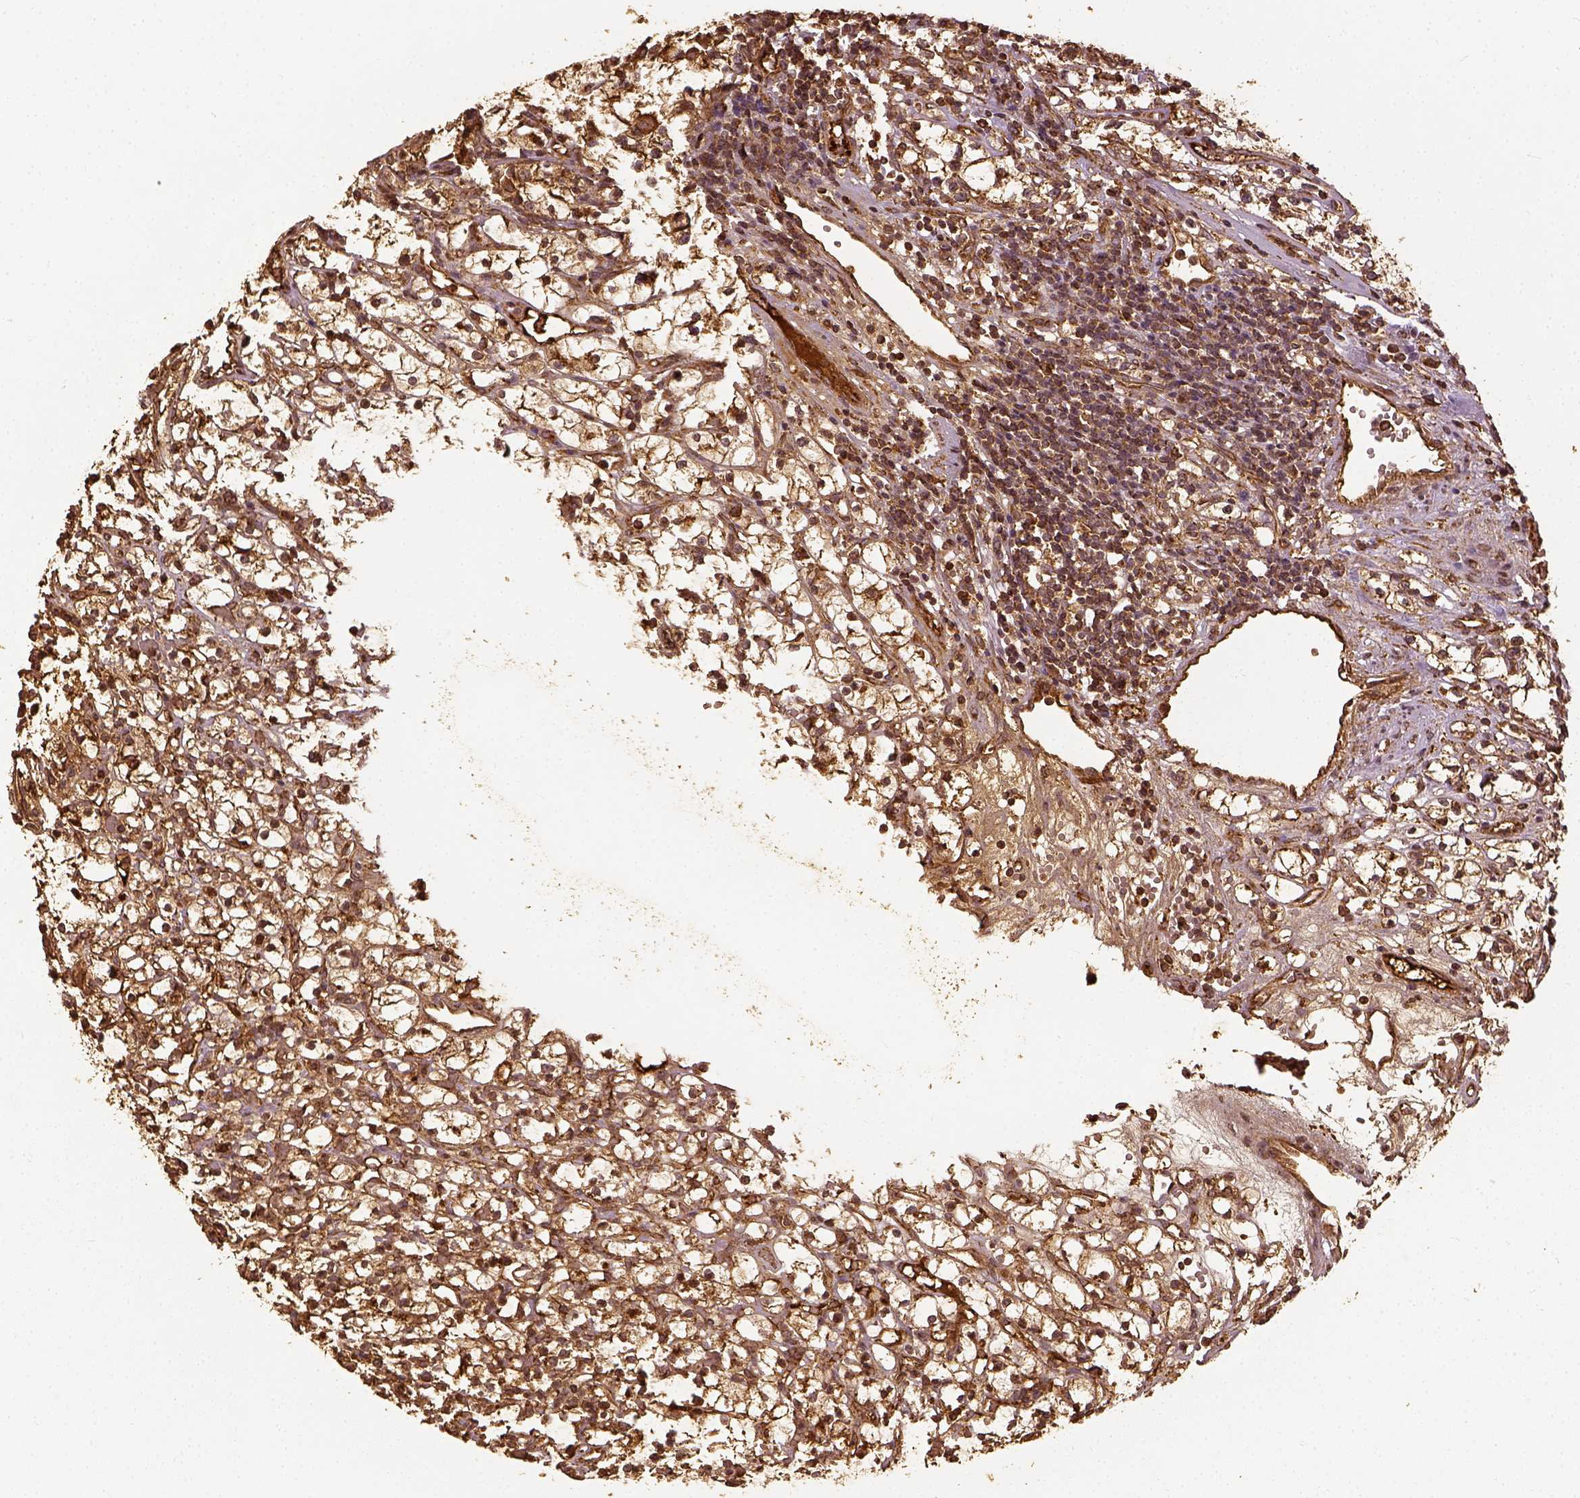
{"staining": {"intensity": "moderate", "quantity": ">75%", "location": "cytoplasmic/membranous"}, "tissue": "renal cancer", "cell_type": "Tumor cells", "image_type": "cancer", "snomed": [{"axis": "morphology", "description": "Adenocarcinoma, NOS"}, {"axis": "topography", "description": "Kidney"}], "caption": "Tumor cells display moderate cytoplasmic/membranous expression in about >75% of cells in renal cancer (adenocarcinoma).", "gene": "VEGFA", "patient": {"sex": "female", "age": 59}}